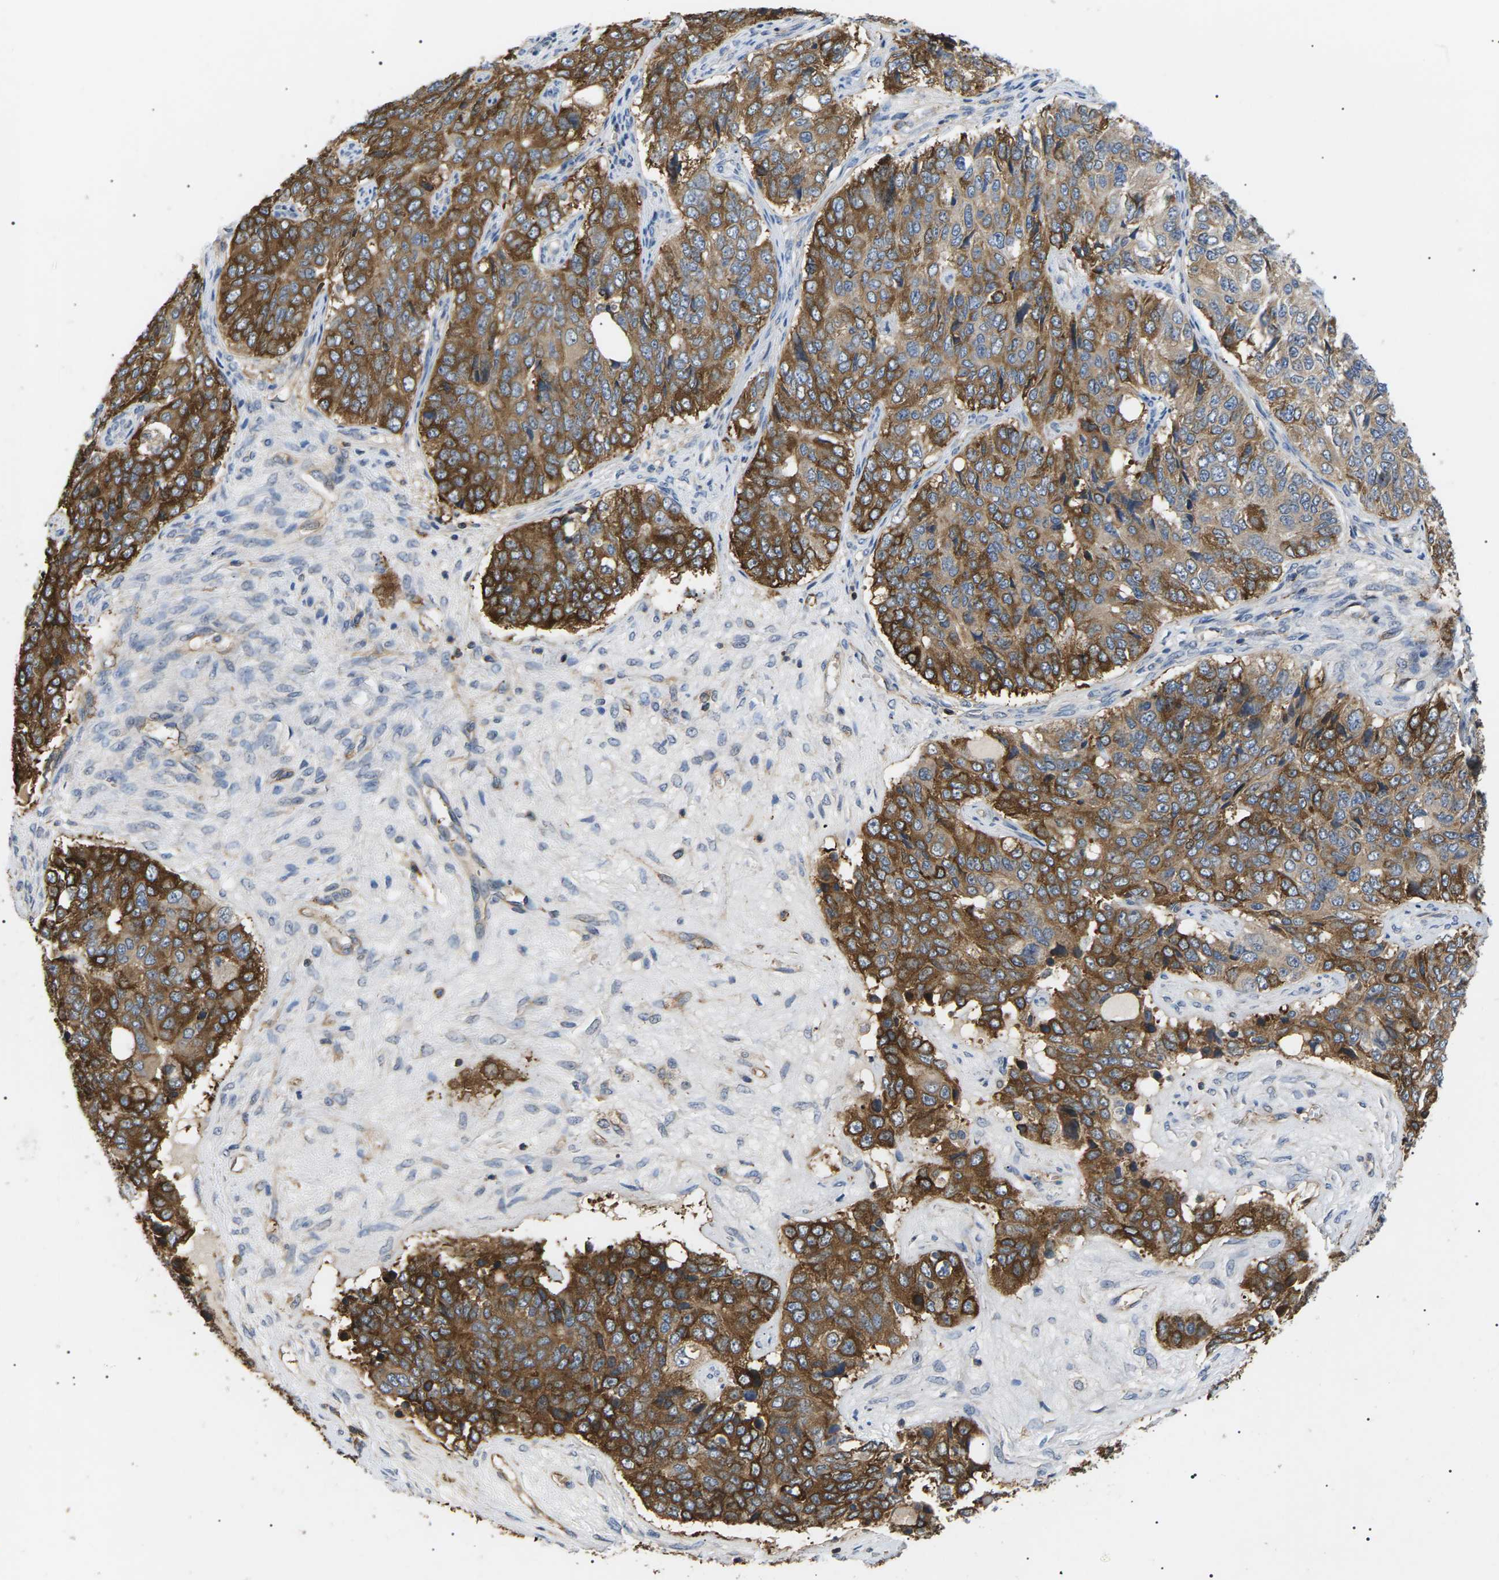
{"staining": {"intensity": "strong", "quantity": ">75%", "location": "cytoplasmic/membranous"}, "tissue": "ovarian cancer", "cell_type": "Tumor cells", "image_type": "cancer", "snomed": [{"axis": "morphology", "description": "Carcinoma, endometroid"}, {"axis": "topography", "description": "Ovary"}], "caption": "Endometroid carcinoma (ovarian) tissue reveals strong cytoplasmic/membranous expression in about >75% of tumor cells, visualized by immunohistochemistry. The staining was performed using DAB, with brown indicating positive protein expression. Nuclei are stained blue with hematoxylin.", "gene": "TMTC4", "patient": {"sex": "female", "age": 51}}